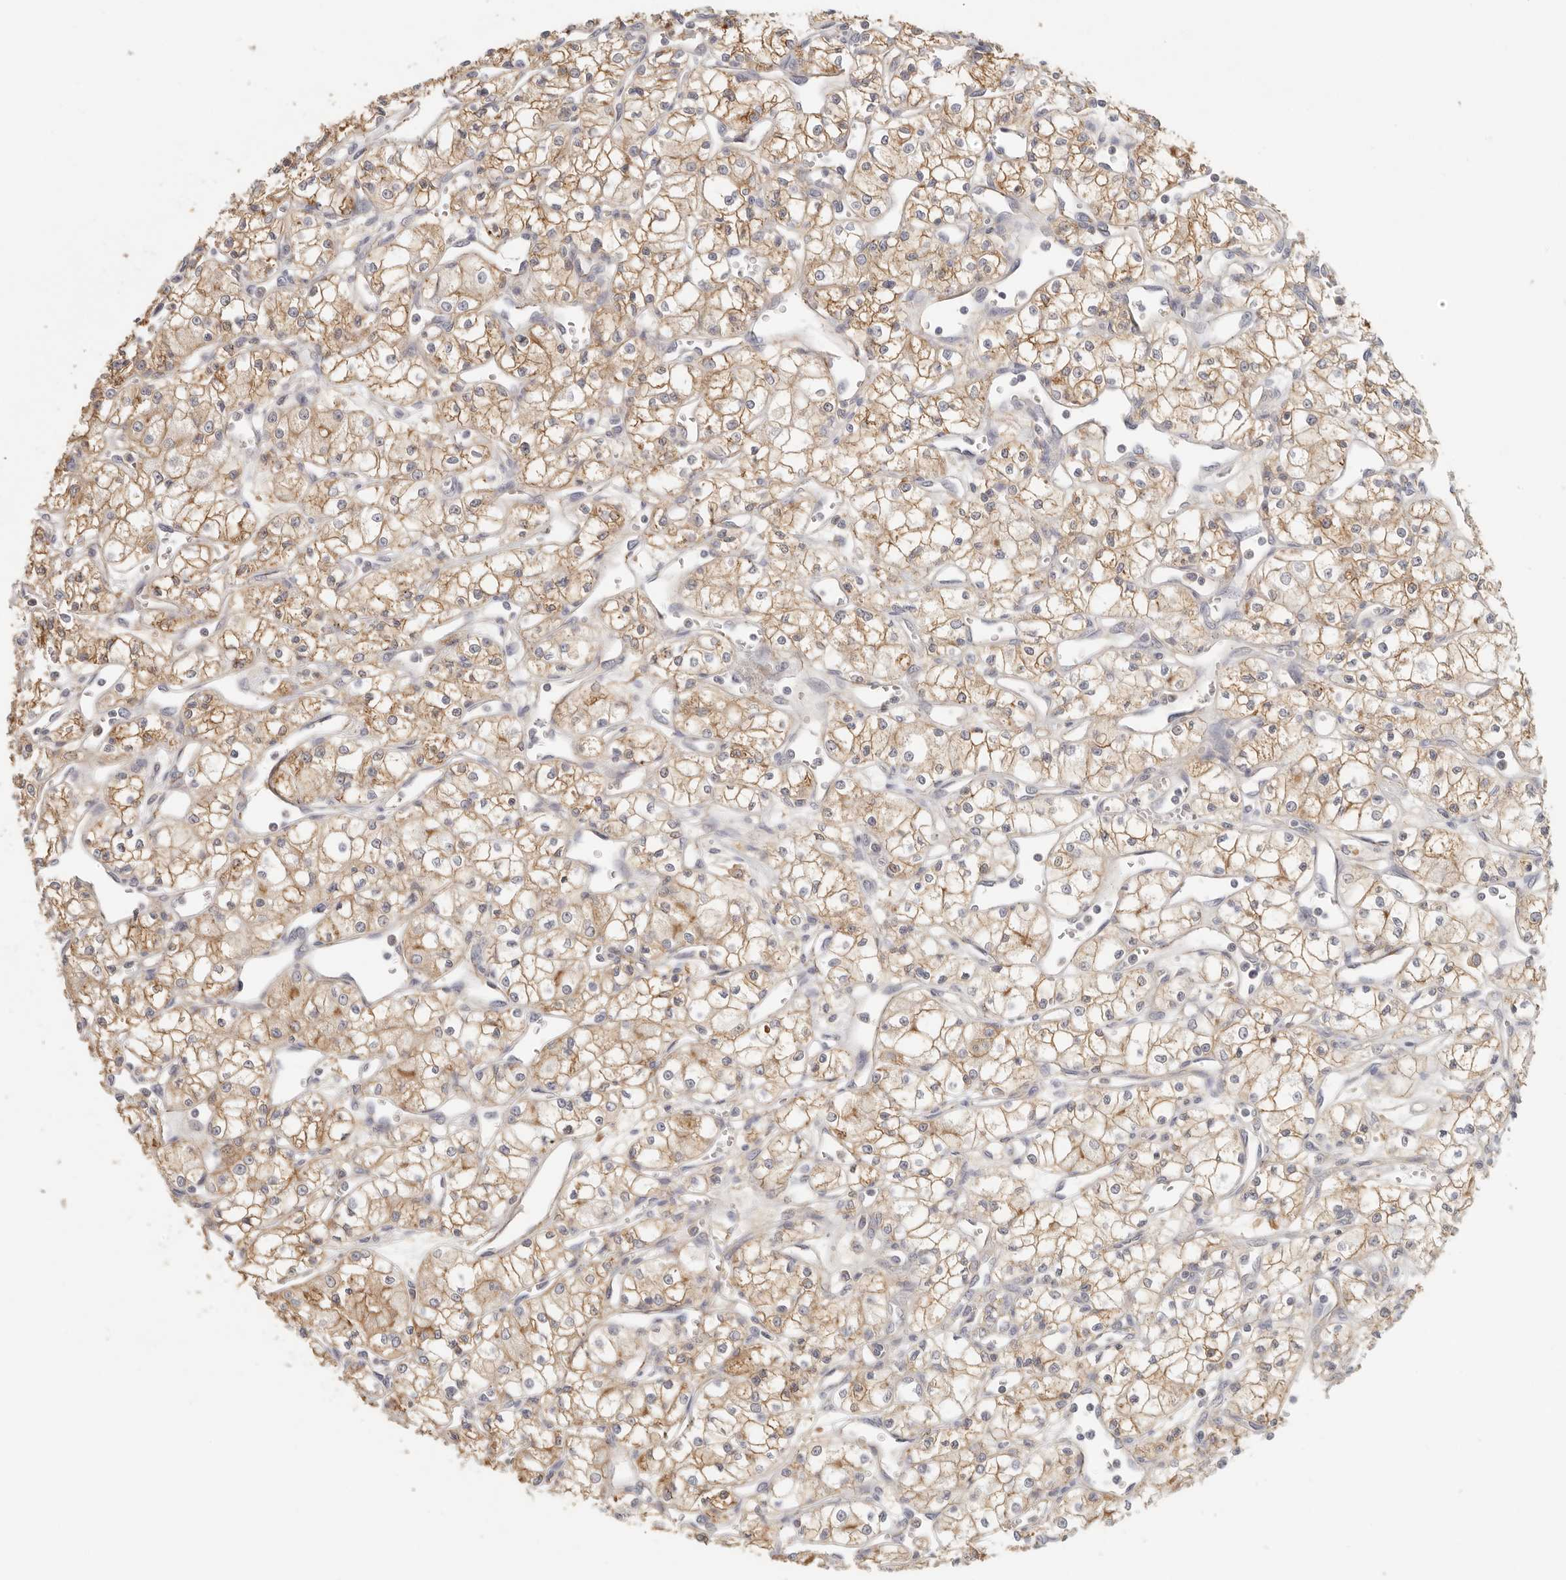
{"staining": {"intensity": "moderate", "quantity": ">75%", "location": "cytoplasmic/membranous"}, "tissue": "renal cancer", "cell_type": "Tumor cells", "image_type": "cancer", "snomed": [{"axis": "morphology", "description": "Adenocarcinoma, NOS"}, {"axis": "topography", "description": "Kidney"}], "caption": "Immunohistochemistry (IHC) staining of renal adenocarcinoma, which demonstrates medium levels of moderate cytoplasmic/membranous staining in approximately >75% of tumor cells indicating moderate cytoplasmic/membranous protein expression. The staining was performed using DAB (brown) for protein detection and nuclei were counterstained in hematoxylin (blue).", "gene": "ANXA9", "patient": {"sex": "male", "age": 59}}